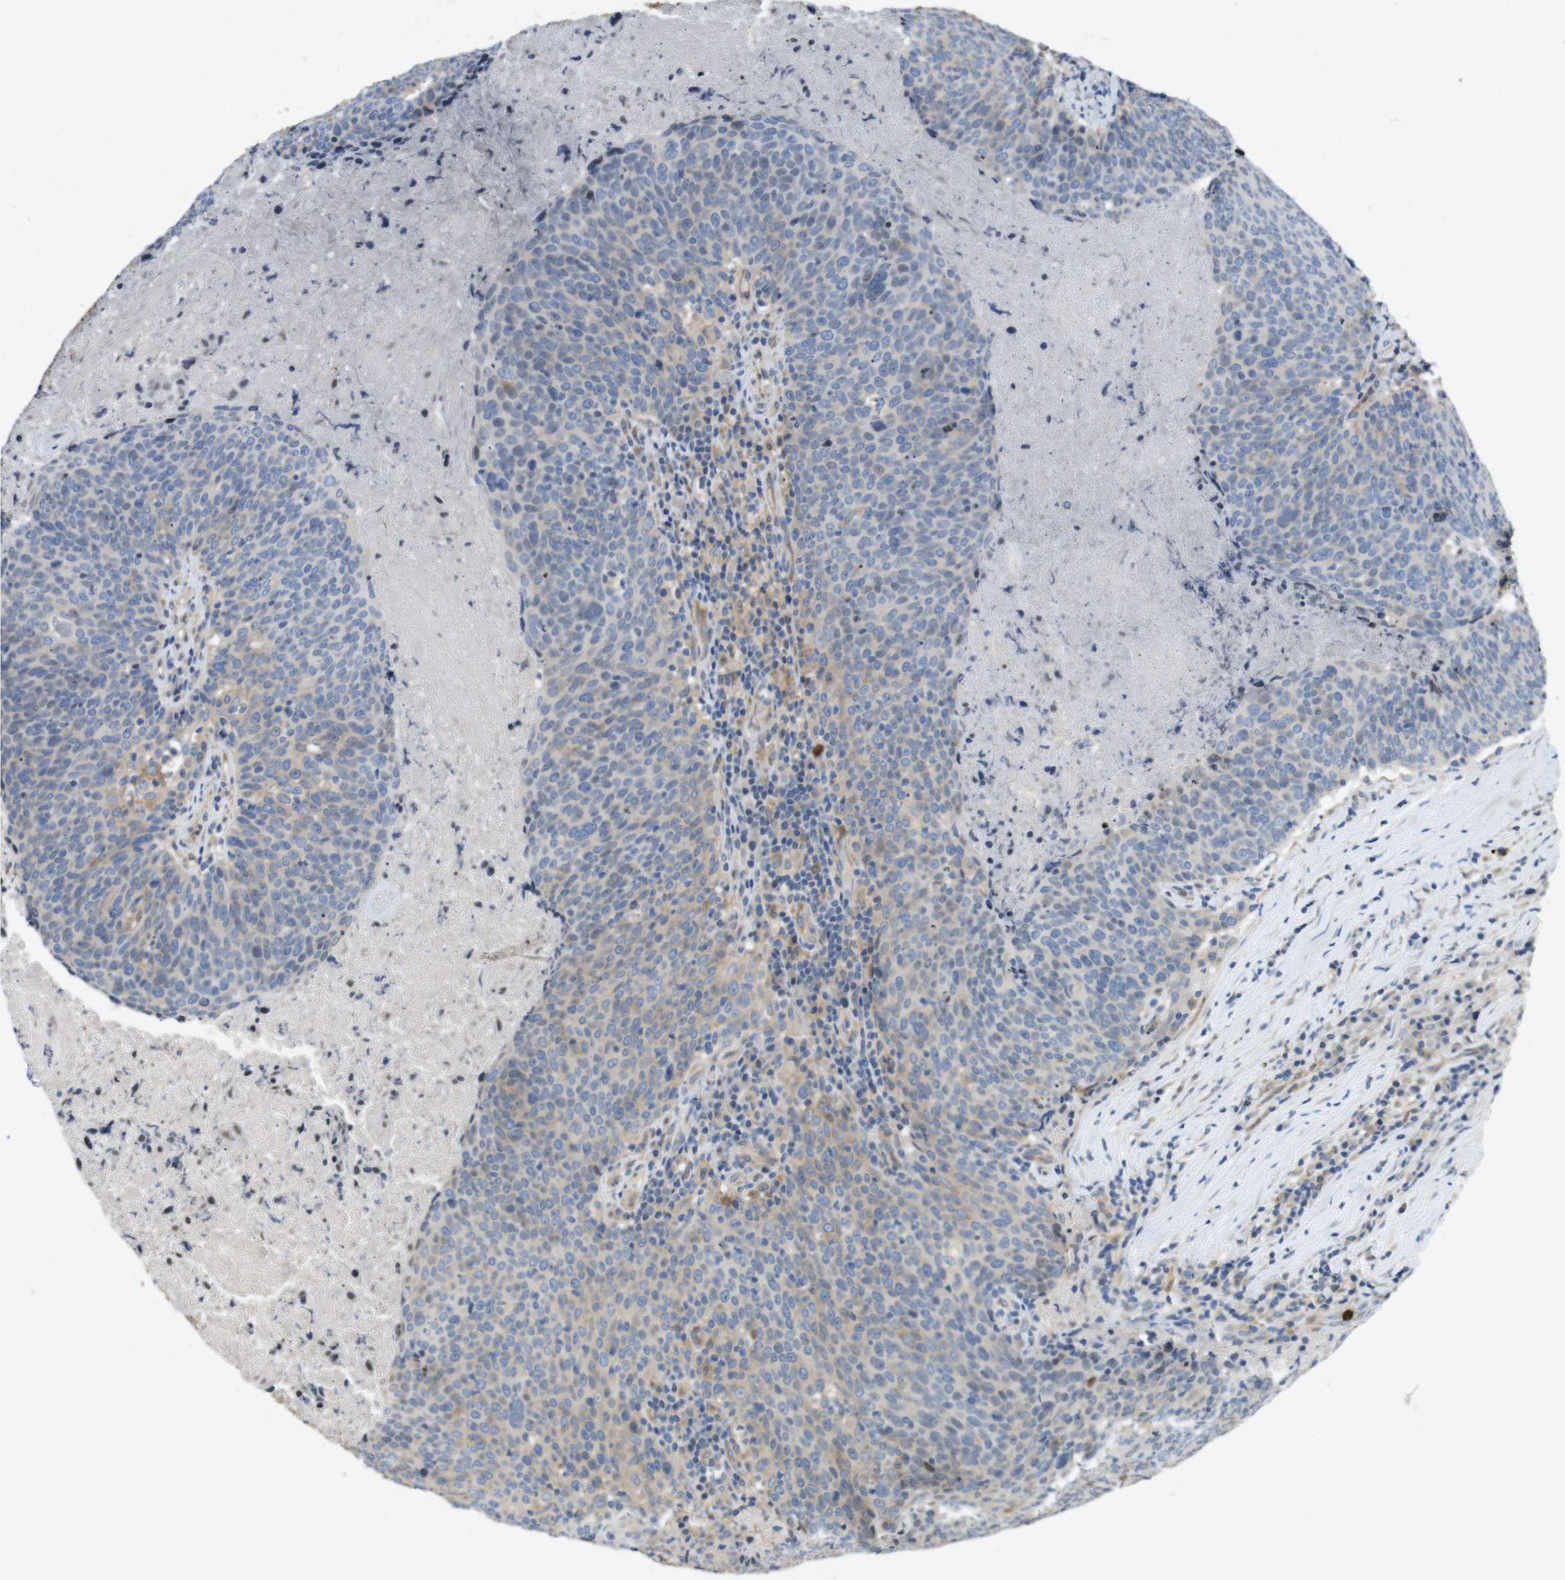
{"staining": {"intensity": "weak", "quantity": "<25%", "location": "cytoplasmic/membranous"}, "tissue": "head and neck cancer", "cell_type": "Tumor cells", "image_type": "cancer", "snomed": [{"axis": "morphology", "description": "Squamous cell carcinoma, NOS"}, {"axis": "morphology", "description": "Squamous cell carcinoma, metastatic, NOS"}, {"axis": "topography", "description": "Lymph node"}, {"axis": "topography", "description": "Head-Neck"}], "caption": "DAB immunohistochemical staining of human head and neck metastatic squamous cell carcinoma reveals no significant positivity in tumor cells. (Stains: DAB immunohistochemistry with hematoxylin counter stain, Microscopy: brightfield microscopy at high magnification).", "gene": "PCDH10", "patient": {"sex": "male", "age": 62}}